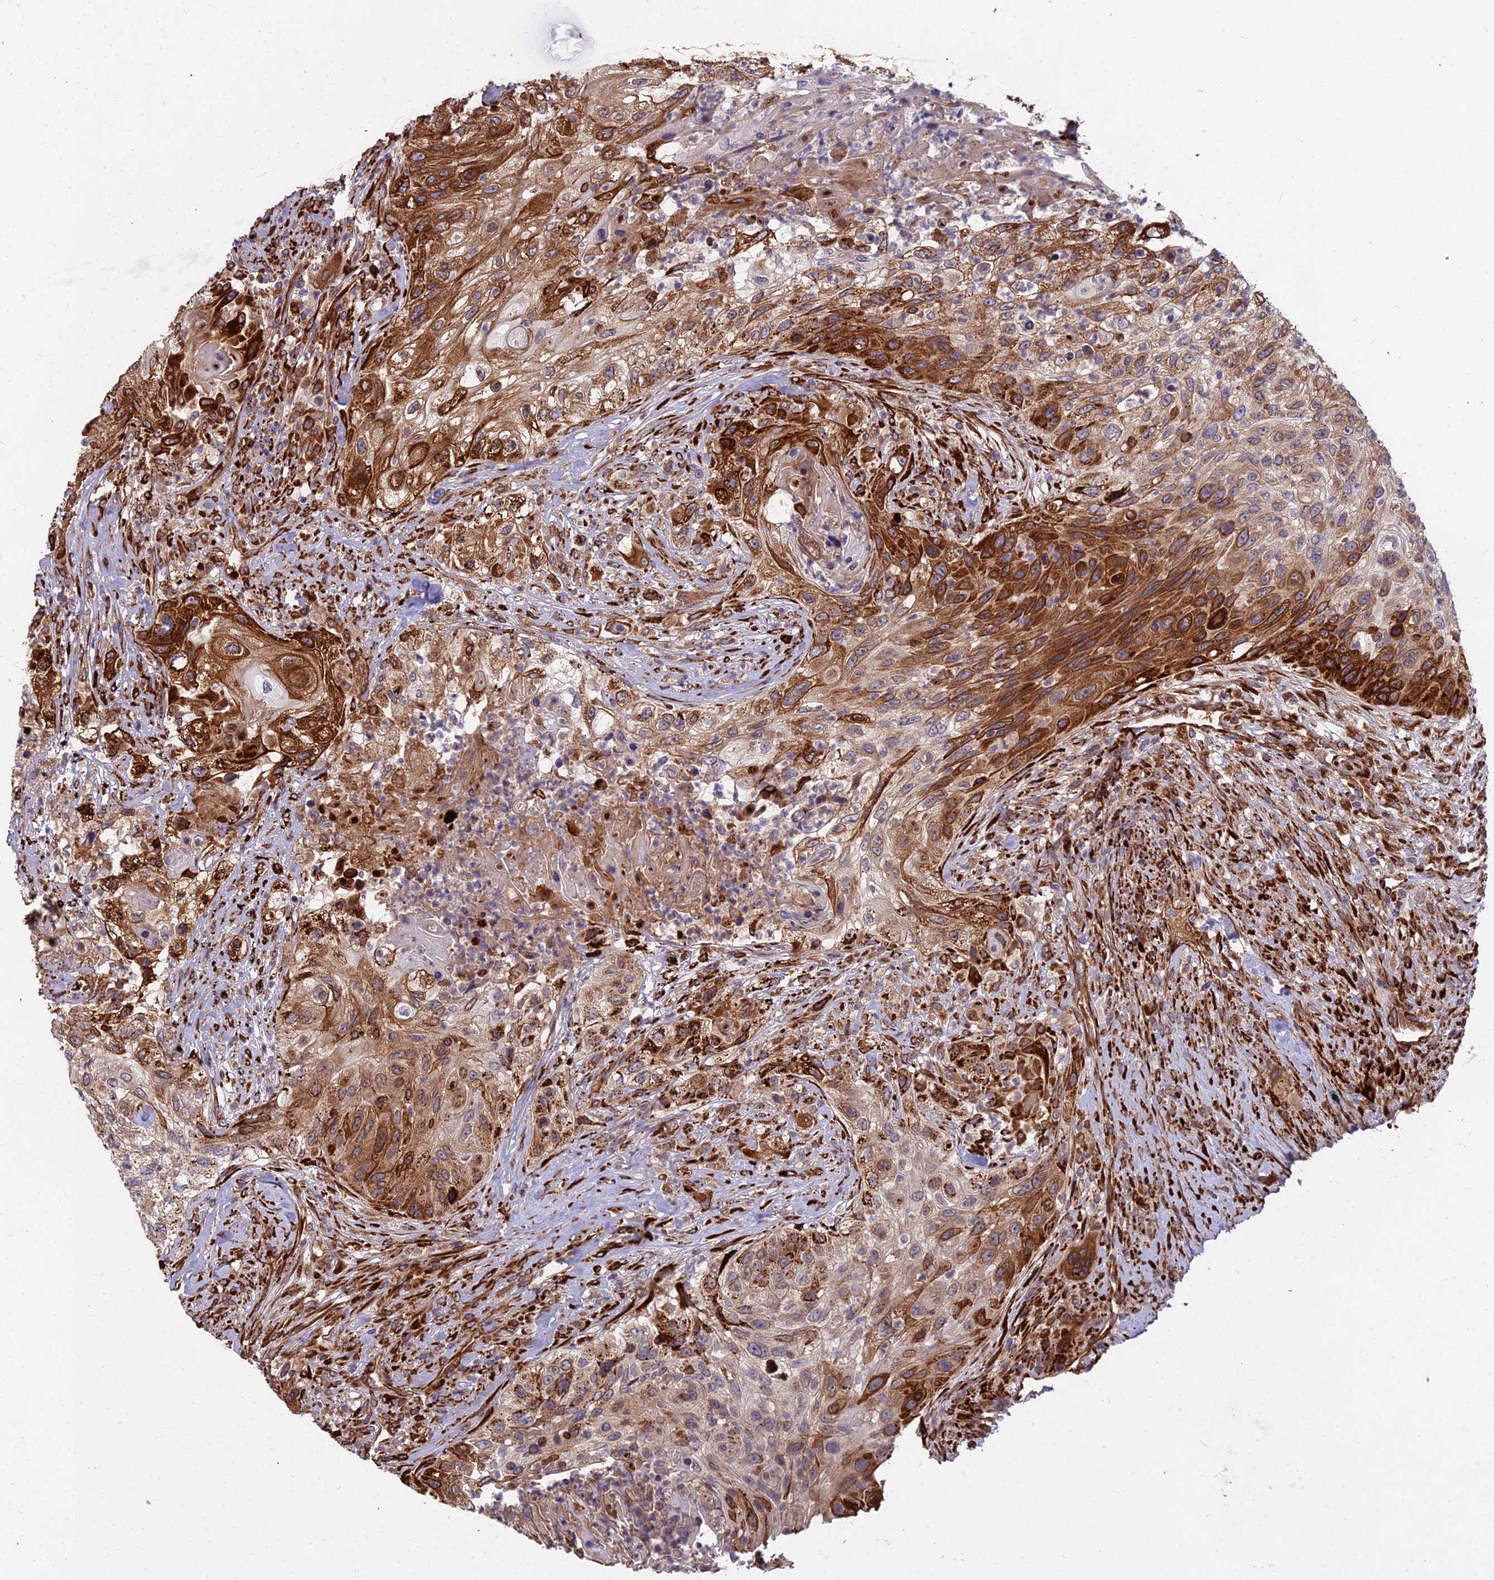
{"staining": {"intensity": "strong", "quantity": "25%-75%", "location": "cytoplasmic/membranous"}, "tissue": "urothelial cancer", "cell_type": "Tumor cells", "image_type": "cancer", "snomed": [{"axis": "morphology", "description": "Urothelial carcinoma, High grade"}, {"axis": "topography", "description": "Urinary bladder"}], "caption": "A micrograph of urothelial cancer stained for a protein reveals strong cytoplasmic/membranous brown staining in tumor cells.", "gene": "NDUFAF7", "patient": {"sex": "female", "age": 60}}